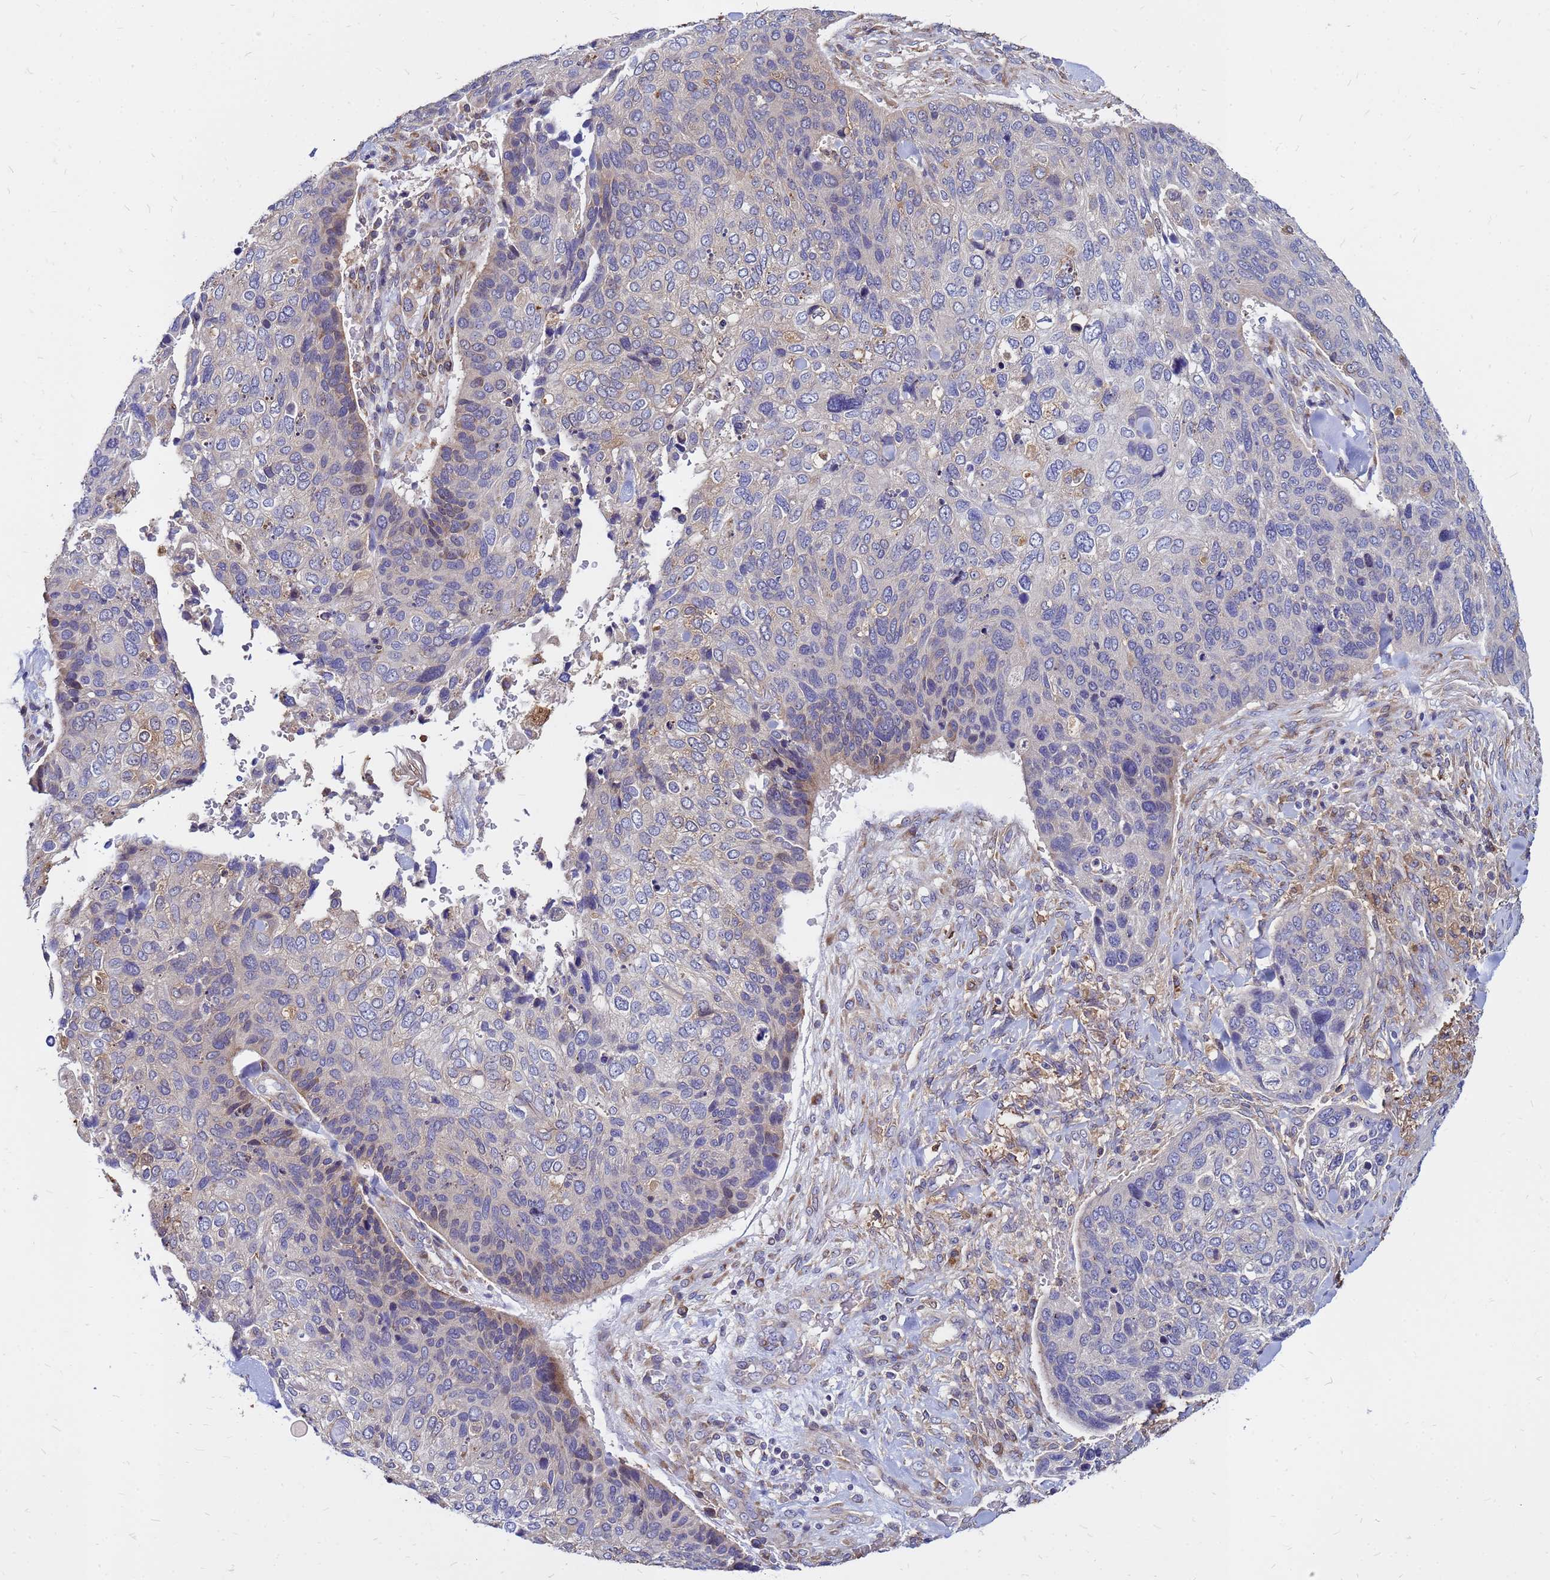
{"staining": {"intensity": "negative", "quantity": "none", "location": "none"}, "tissue": "skin cancer", "cell_type": "Tumor cells", "image_type": "cancer", "snomed": [{"axis": "morphology", "description": "Basal cell carcinoma"}, {"axis": "topography", "description": "Skin"}], "caption": "Protein analysis of basal cell carcinoma (skin) demonstrates no significant staining in tumor cells.", "gene": "MOB2", "patient": {"sex": "female", "age": 74}}